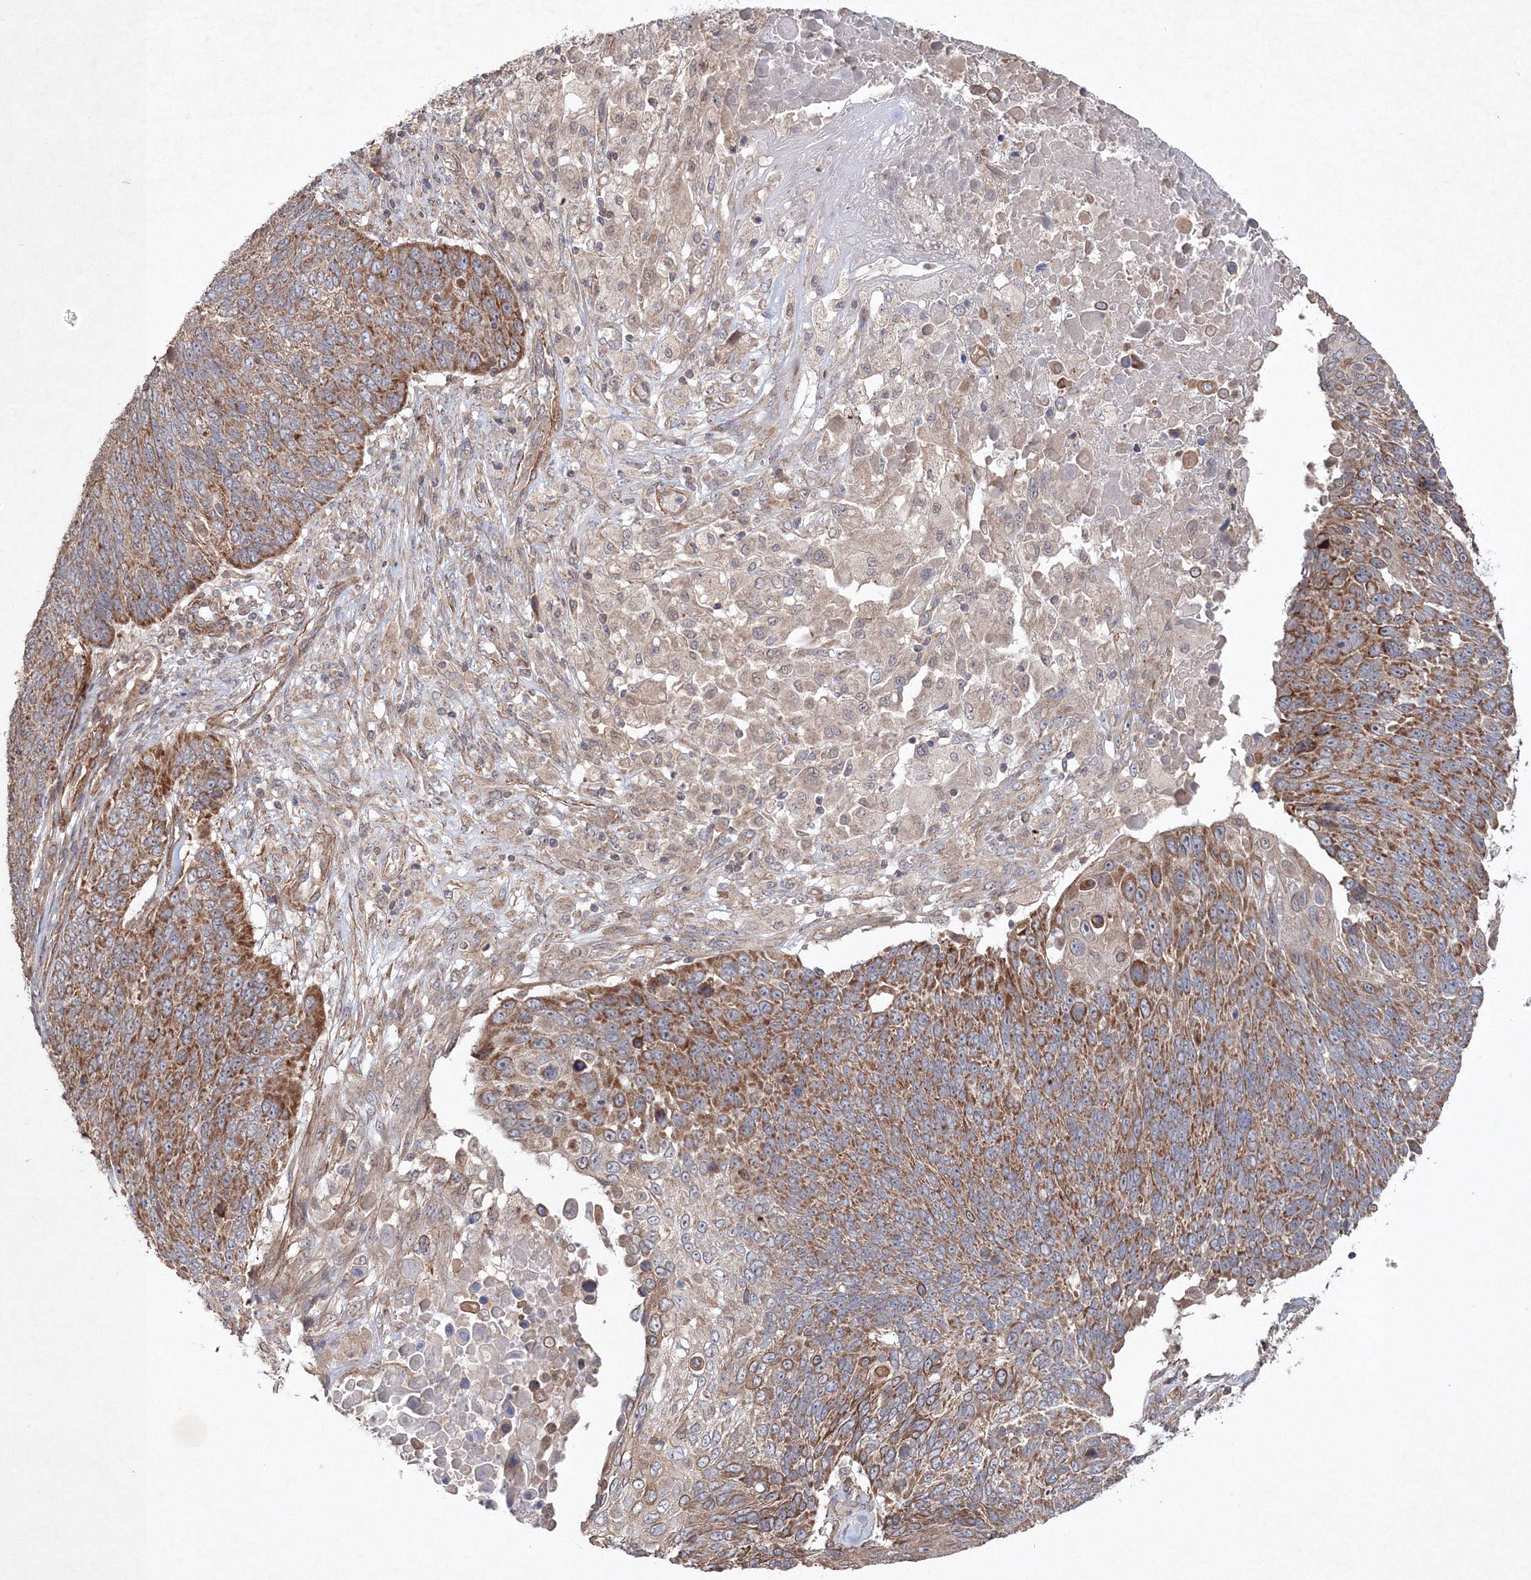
{"staining": {"intensity": "strong", "quantity": ">75%", "location": "cytoplasmic/membranous"}, "tissue": "lung cancer", "cell_type": "Tumor cells", "image_type": "cancer", "snomed": [{"axis": "morphology", "description": "Squamous cell carcinoma, NOS"}, {"axis": "topography", "description": "Lung"}], "caption": "Immunohistochemical staining of human lung cancer exhibits high levels of strong cytoplasmic/membranous staining in about >75% of tumor cells.", "gene": "NOA1", "patient": {"sex": "male", "age": 66}}